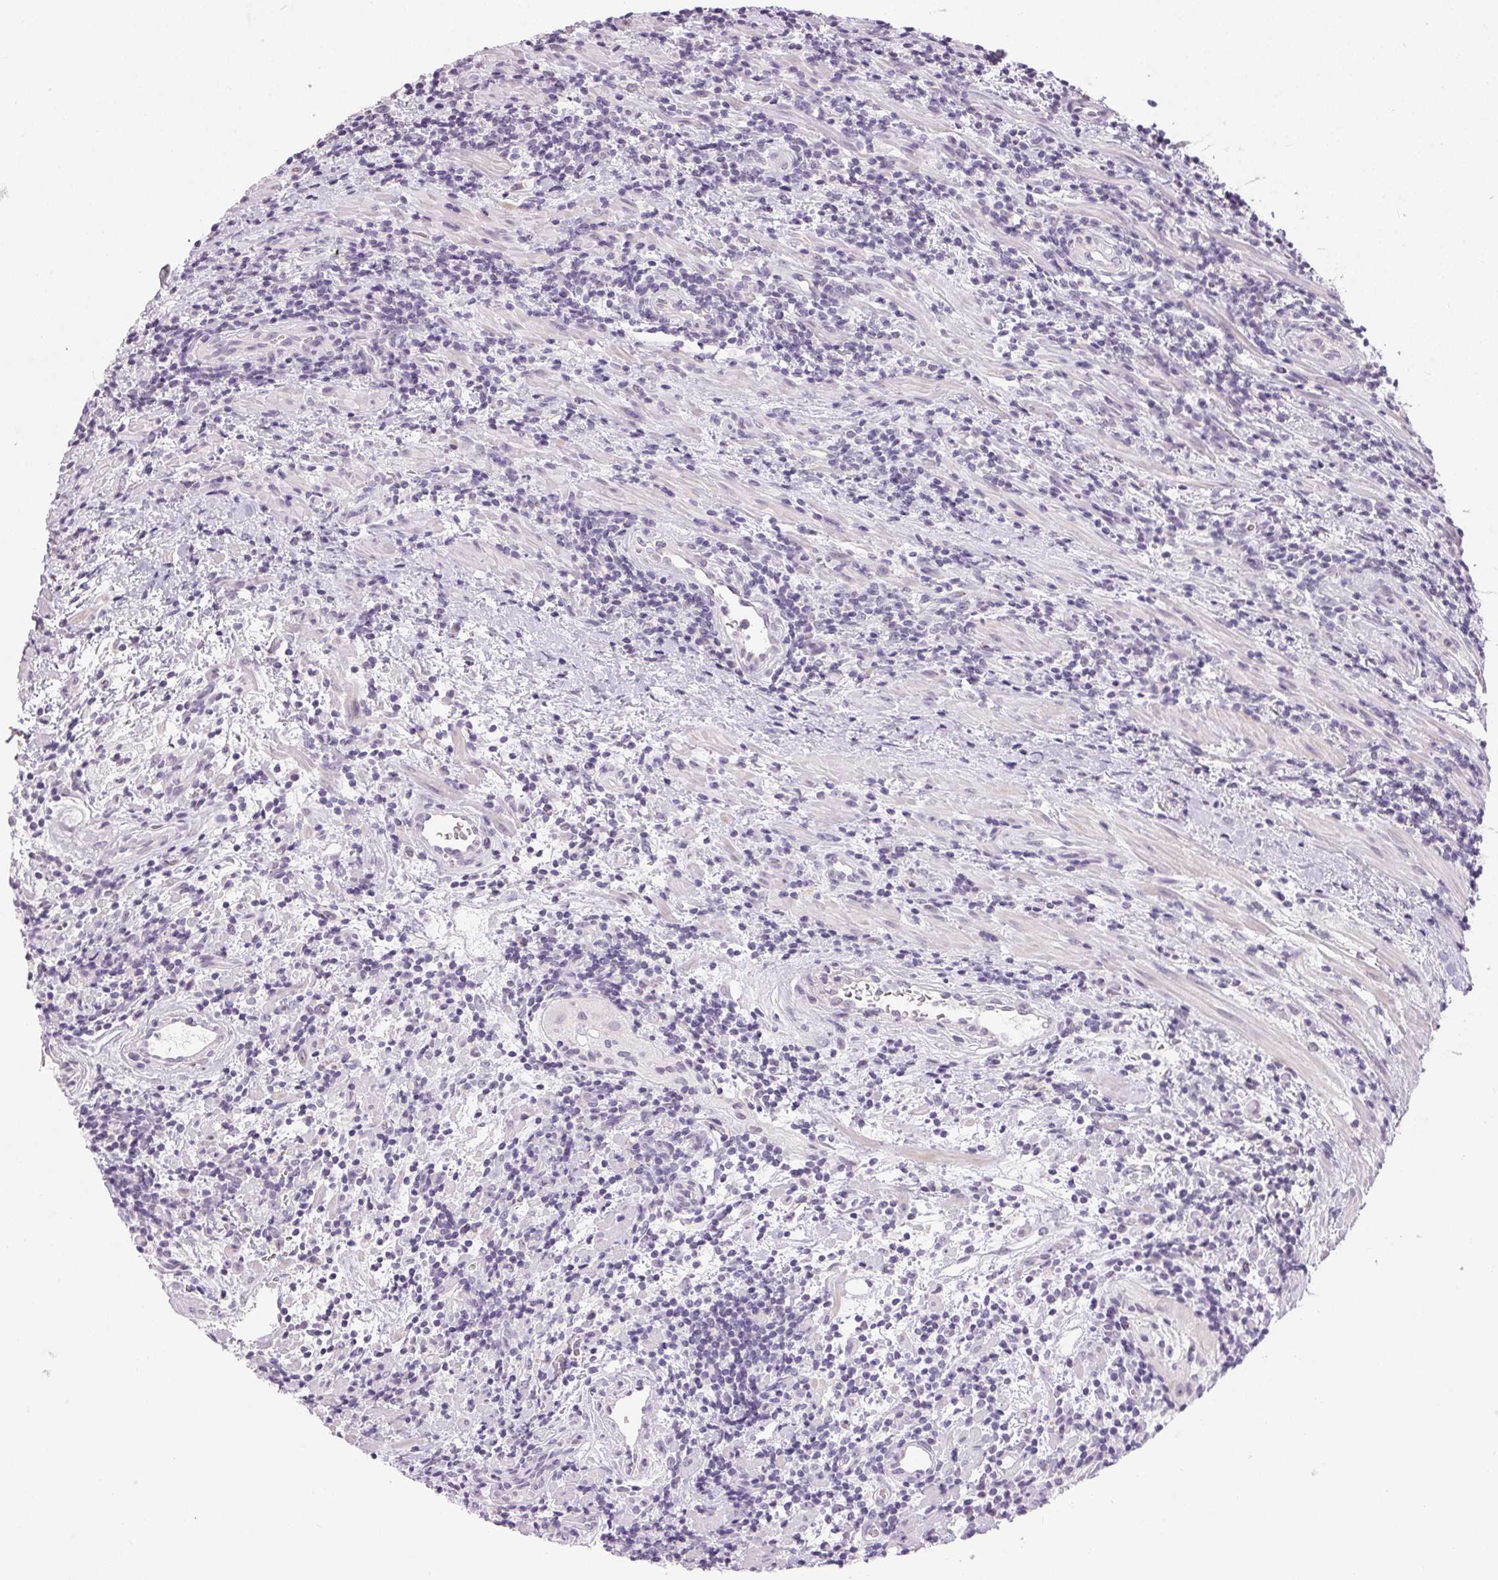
{"staining": {"intensity": "negative", "quantity": "none", "location": "none"}, "tissue": "lymphoma", "cell_type": "Tumor cells", "image_type": "cancer", "snomed": [{"axis": "morphology", "description": "Malignant lymphoma, non-Hodgkin's type, High grade"}, {"axis": "topography", "description": "Small intestine"}], "caption": "An IHC histopathology image of lymphoma is shown. There is no staining in tumor cells of lymphoma.", "gene": "SFTPD", "patient": {"sex": "female", "age": 56}}